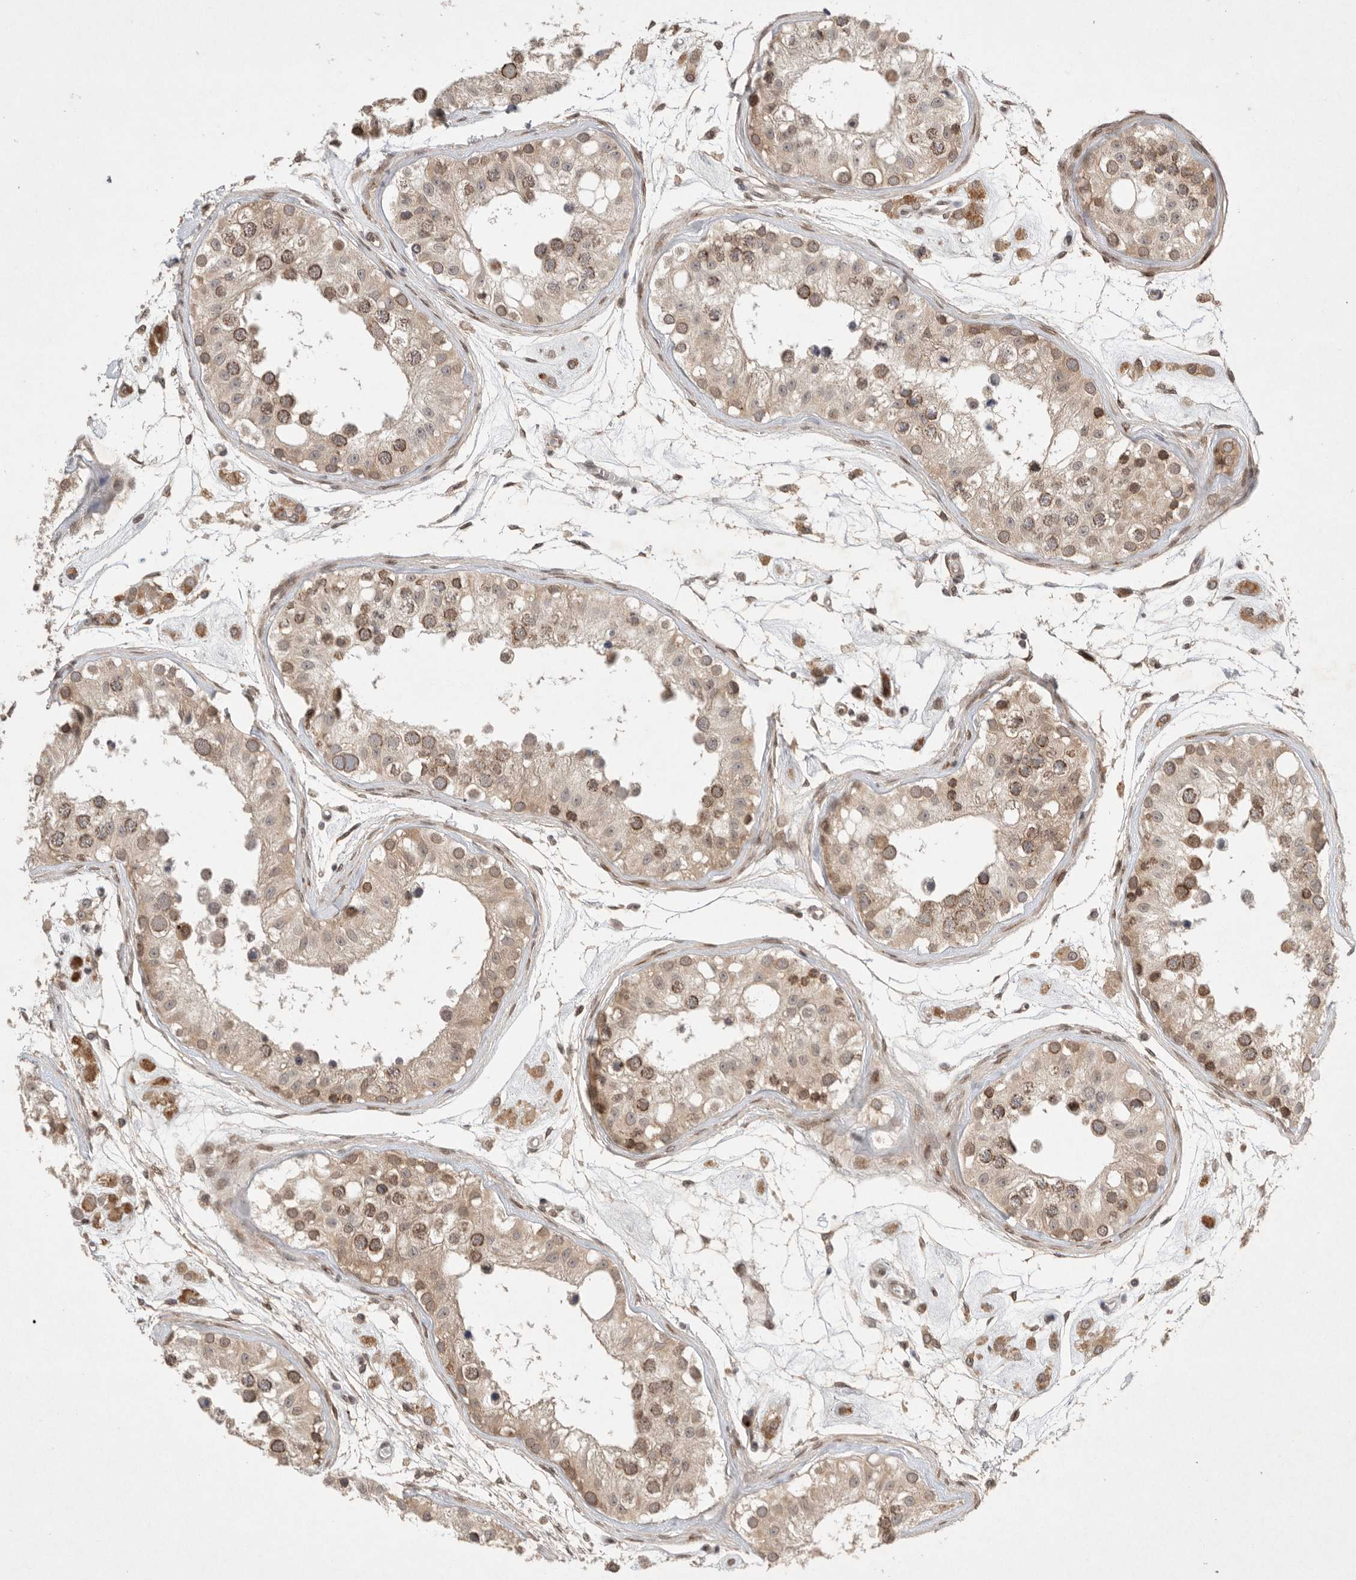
{"staining": {"intensity": "strong", "quantity": "25%-75%", "location": "cytoplasmic/membranous,nuclear"}, "tissue": "testis", "cell_type": "Cells in seminiferous ducts", "image_type": "normal", "snomed": [{"axis": "morphology", "description": "Normal tissue, NOS"}, {"axis": "morphology", "description": "Adenocarcinoma, metastatic, NOS"}, {"axis": "topography", "description": "Testis"}], "caption": "Immunohistochemical staining of normal human testis reveals strong cytoplasmic/membranous,nuclear protein expression in approximately 25%-75% of cells in seminiferous ducts.", "gene": "LEMD3", "patient": {"sex": "male", "age": 26}}